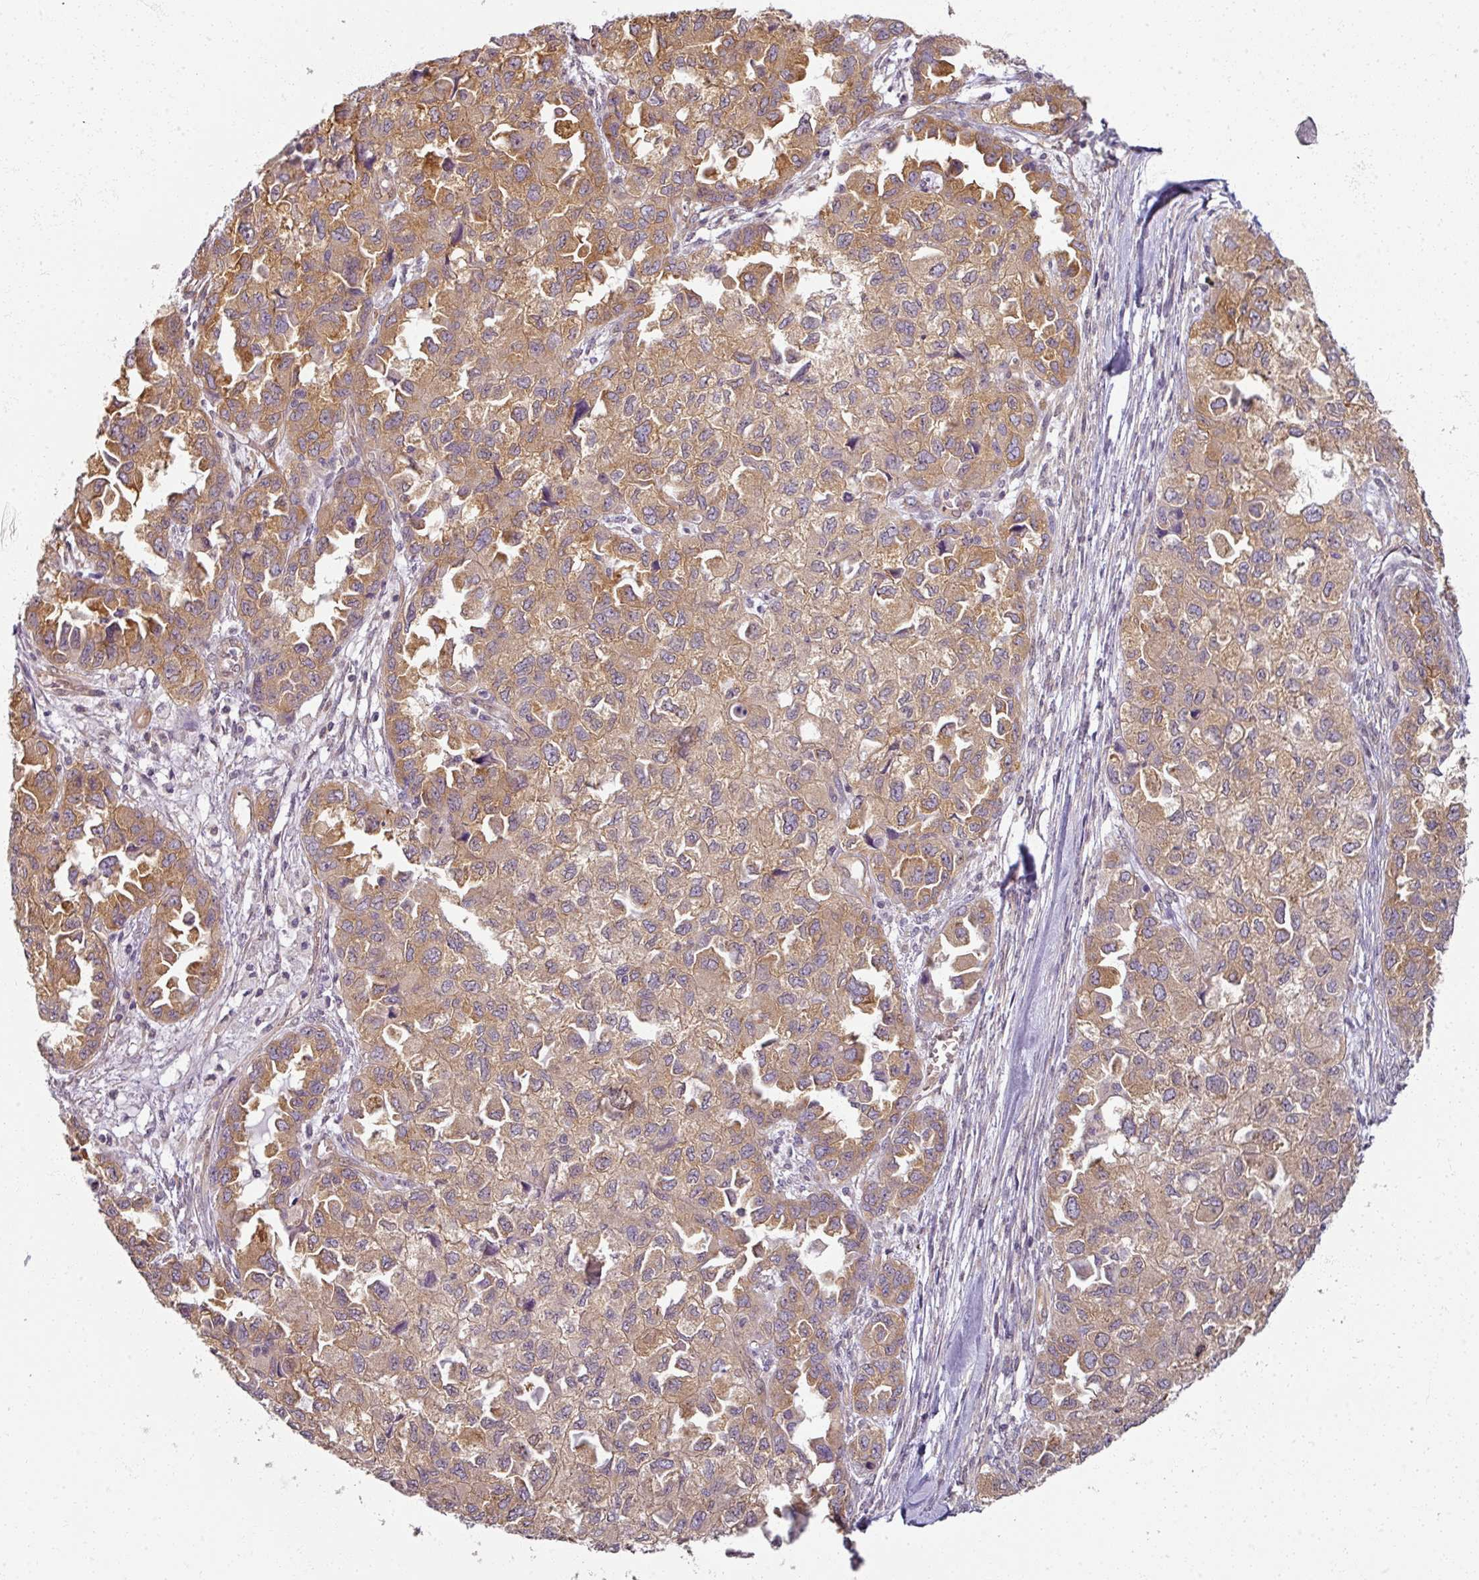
{"staining": {"intensity": "moderate", "quantity": ">75%", "location": "cytoplasmic/membranous"}, "tissue": "ovarian cancer", "cell_type": "Tumor cells", "image_type": "cancer", "snomed": [{"axis": "morphology", "description": "Cystadenocarcinoma, serous, NOS"}, {"axis": "topography", "description": "Ovary"}], "caption": "Ovarian cancer was stained to show a protein in brown. There is medium levels of moderate cytoplasmic/membranous positivity in approximately >75% of tumor cells. (brown staining indicates protein expression, while blue staining denotes nuclei).", "gene": "AGPAT4", "patient": {"sex": "female", "age": 84}}